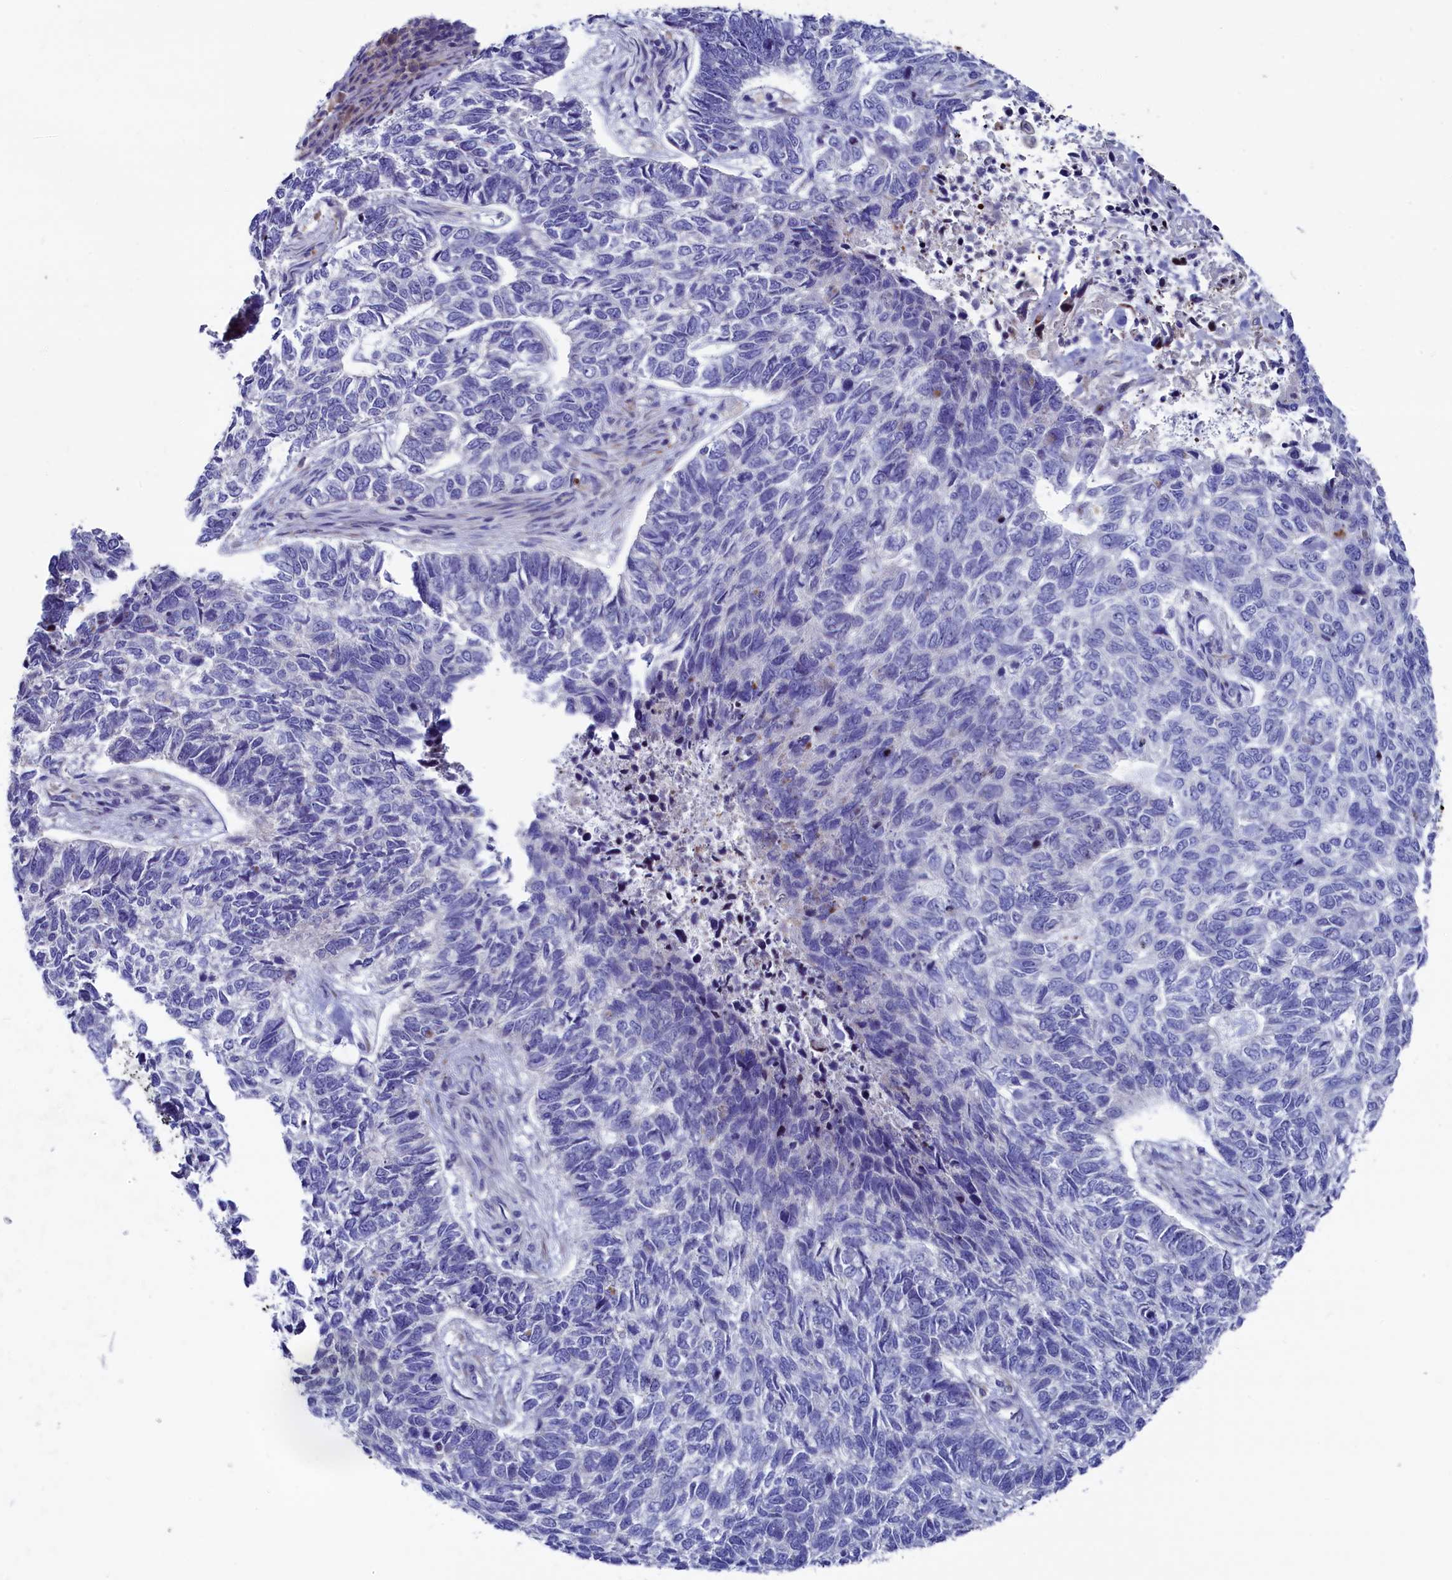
{"staining": {"intensity": "negative", "quantity": "none", "location": "none"}, "tissue": "skin cancer", "cell_type": "Tumor cells", "image_type": "cancer", "snomed": [{"axis": "morphology", "description": "Basal cell carcinoma"}, {"axis": "topography", "description": "Skin"}], "caption": "High magnification brightfield microscopy of skin cancer (basal cell carcinoma) stained with DAB (3,3'-diaminobenzidine) (brown) and counterstained with hematoxylin (blue): tumor cells show no significant positivity.", "gene": "NUDT7", "patient": {"sex": "female", "age": 65}}